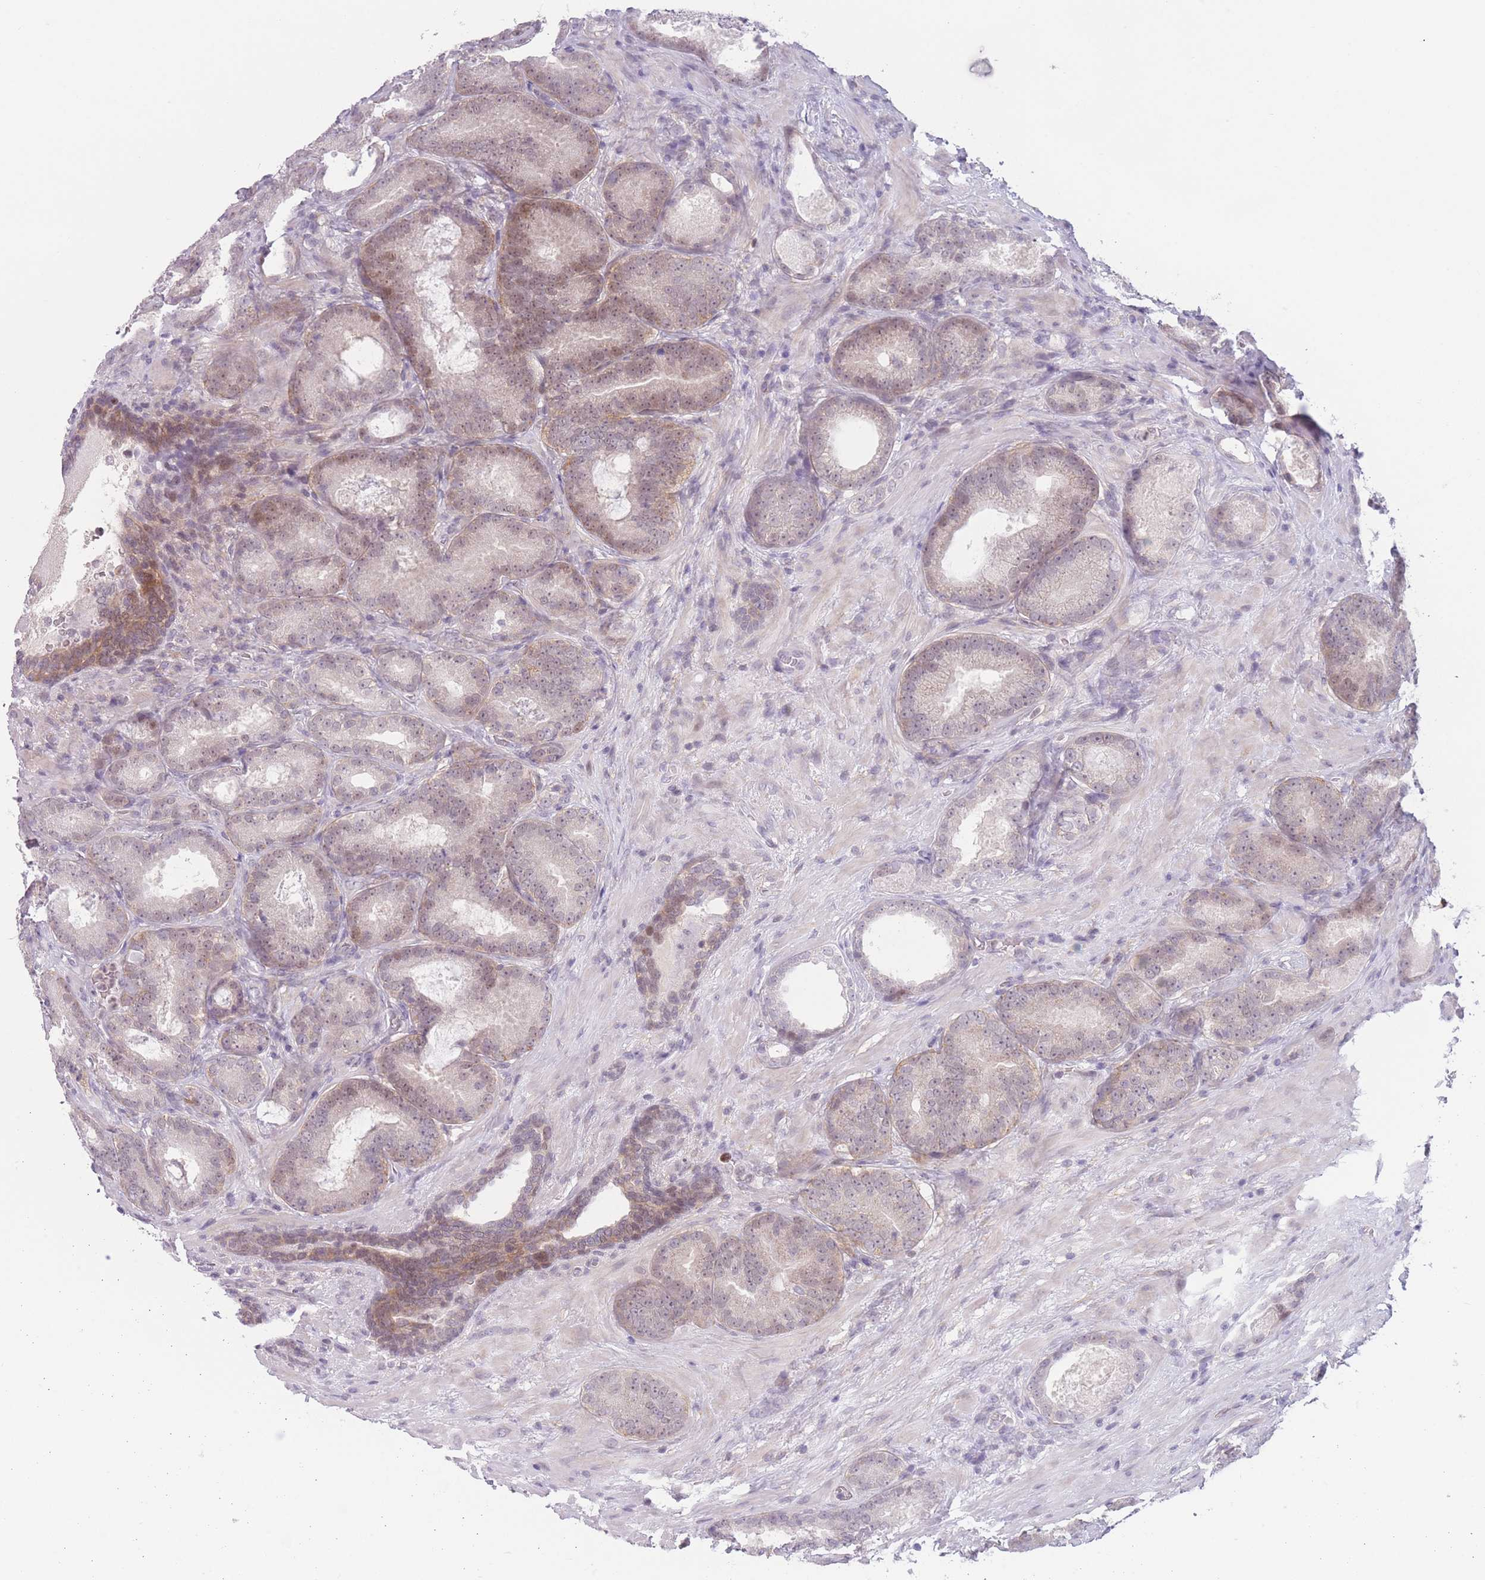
{"staining": {"intensity": "moderate", "quantity": "25%-75%", "location": "nuclear"}, "tissue": "prostate cancer", "cell_type": "Tumor cells", "image_type": "cancer", "snomed": [{"axis": "morphology", "description": "Adenocarcinoma, High grade"}, {"axis": "topography", "description": "Prostate"}], "caption": "This image reveals prostate cancer (adenocarcinoma (high-grade)) stained with immunohistochemistry to label a protein in brown. The nuclear of tumor cells show moderate positivity for the protein. Nuclei are counter-stained blue.", "gene": "ZNF439", "patient": {"sex": "male", "age": 66}}